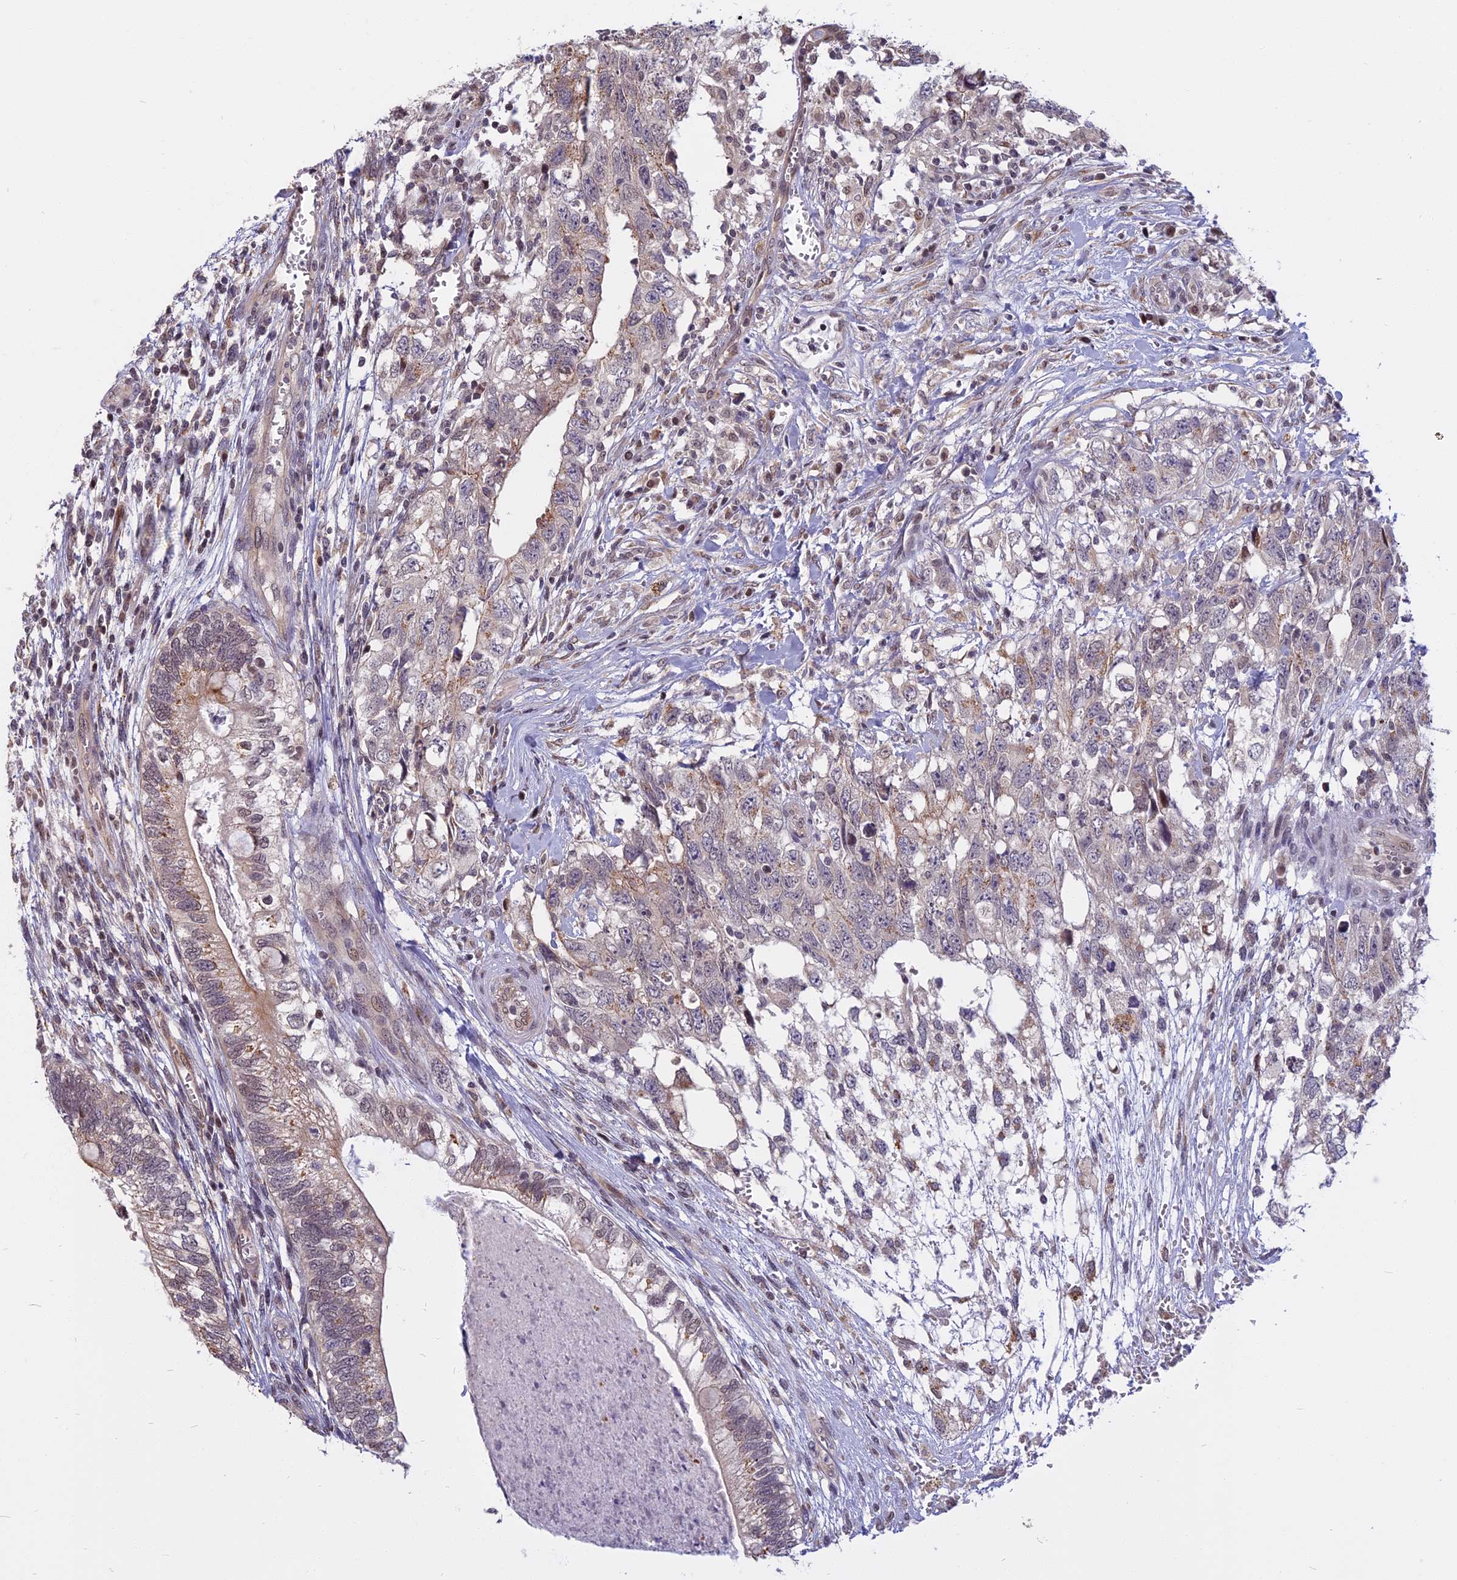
{"staining": {"intensity": "weak", "quantity": "25%-75%", "location": "cytoplasmic/membranous"}, "tissue": "testis cancer", "cell_type": "Tumor cells", "image_type": "cancer", "snomed": [{"axis": "morphology", "description": "Seminoma, NOS"}, {"axis": "morphology", "description": "Carcinoma, Embryonal, NOS"}, {"axis": "topography", "description": "Testis"}], "caption": "Immunohistochemical staining of human embryonal carcinoma (testis) demonstrates low levels of weak cytoplasmic/membranous positivity in about 25%-75% of tumor cells.", "gene": "CCDC113", "patient": {"sex": "male", "age": 29}}